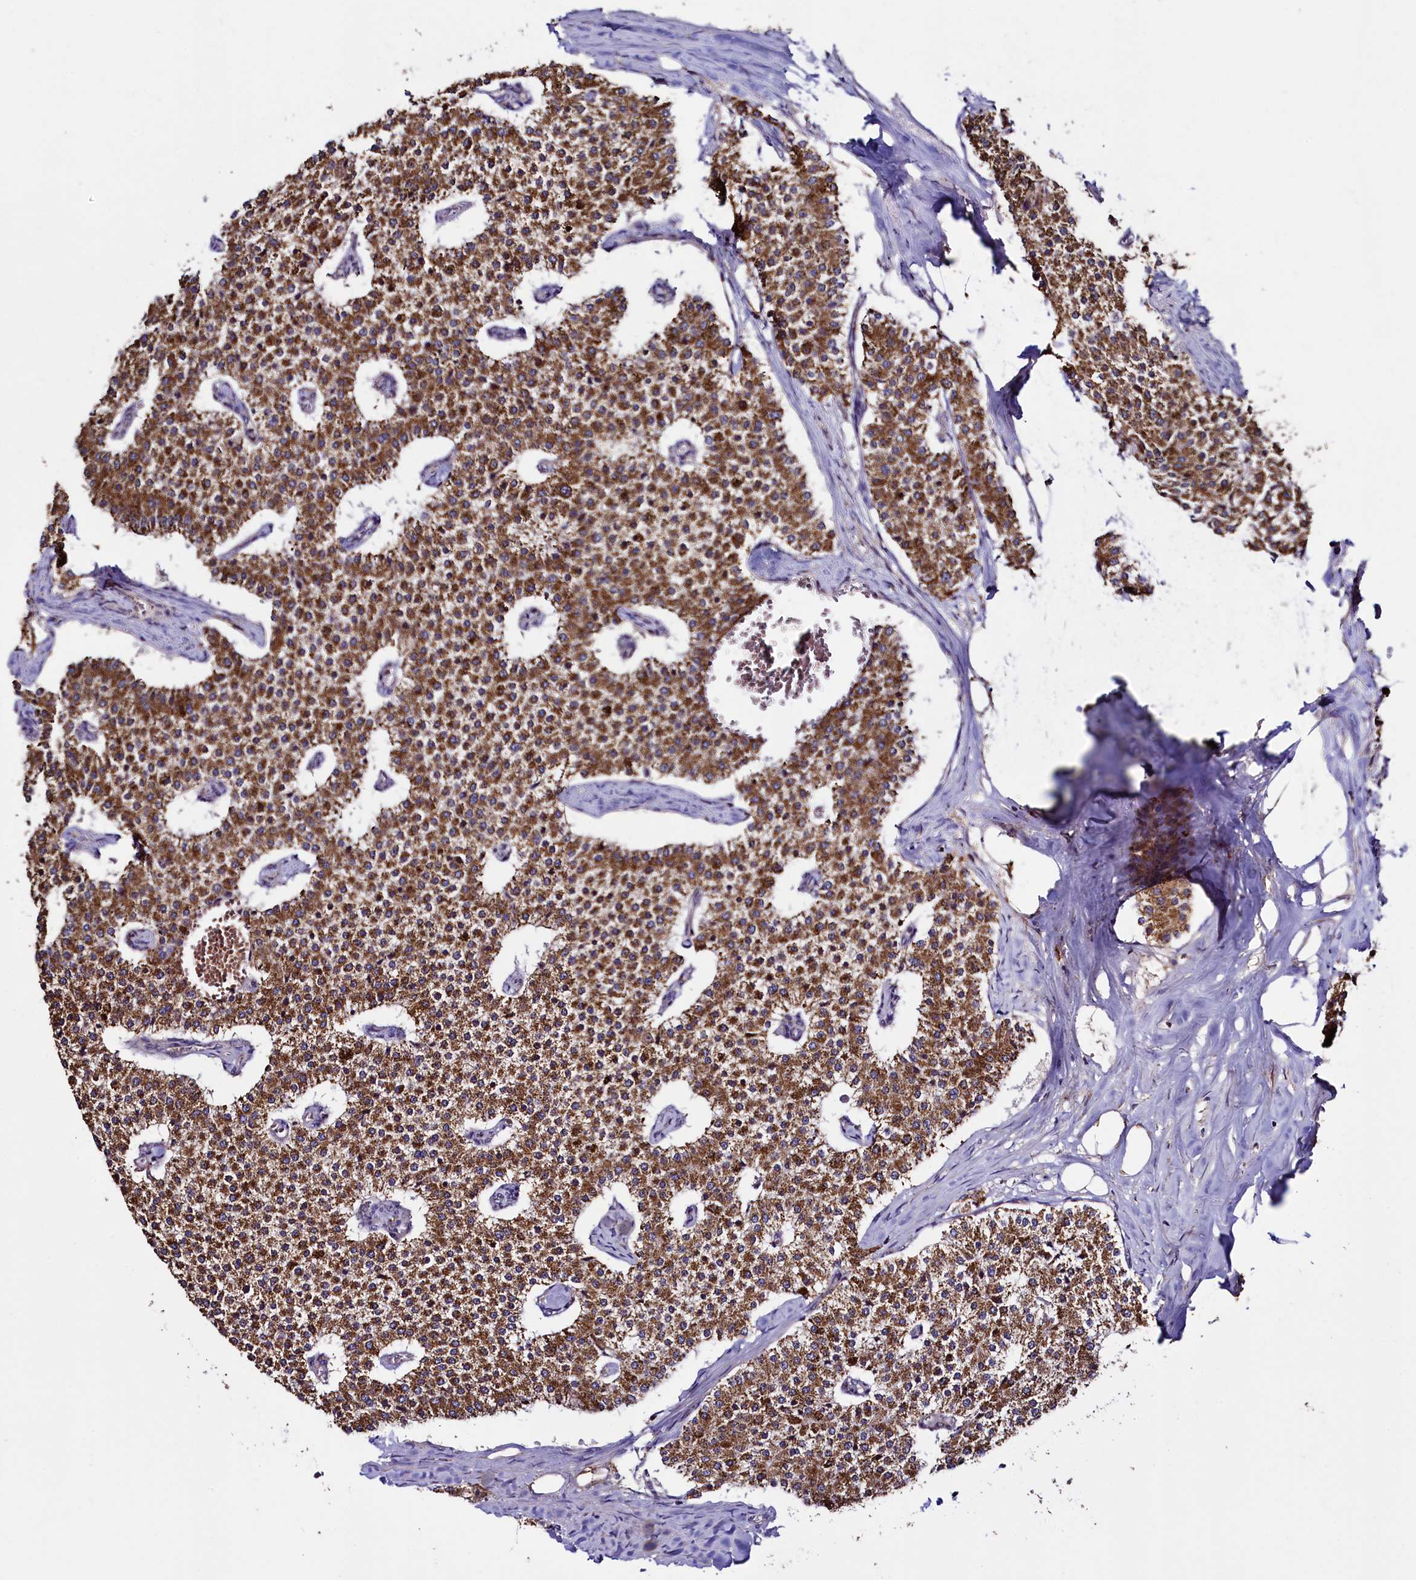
{"staining": {"intensity": "strong", "quantity": ">75%", "location": "cytoplasmic/membranous"}, "tissue": "carcinoid", "cell_type": "Tumor cells", "image_type": "cancer", "snomed": [{"axis": "morphology", "description": "Carcinoid, malignant, NOS"}, {"axis": "topography", "description": "Colon"}], "caption": "Human carcinoid (malignant) stained with a brown dye exhibits strong cytoplasmic/membranous positive positivity in about >75% of tumor cells.", "gene": "STARD5", "patient": {"sex": "female", "age": 52}}